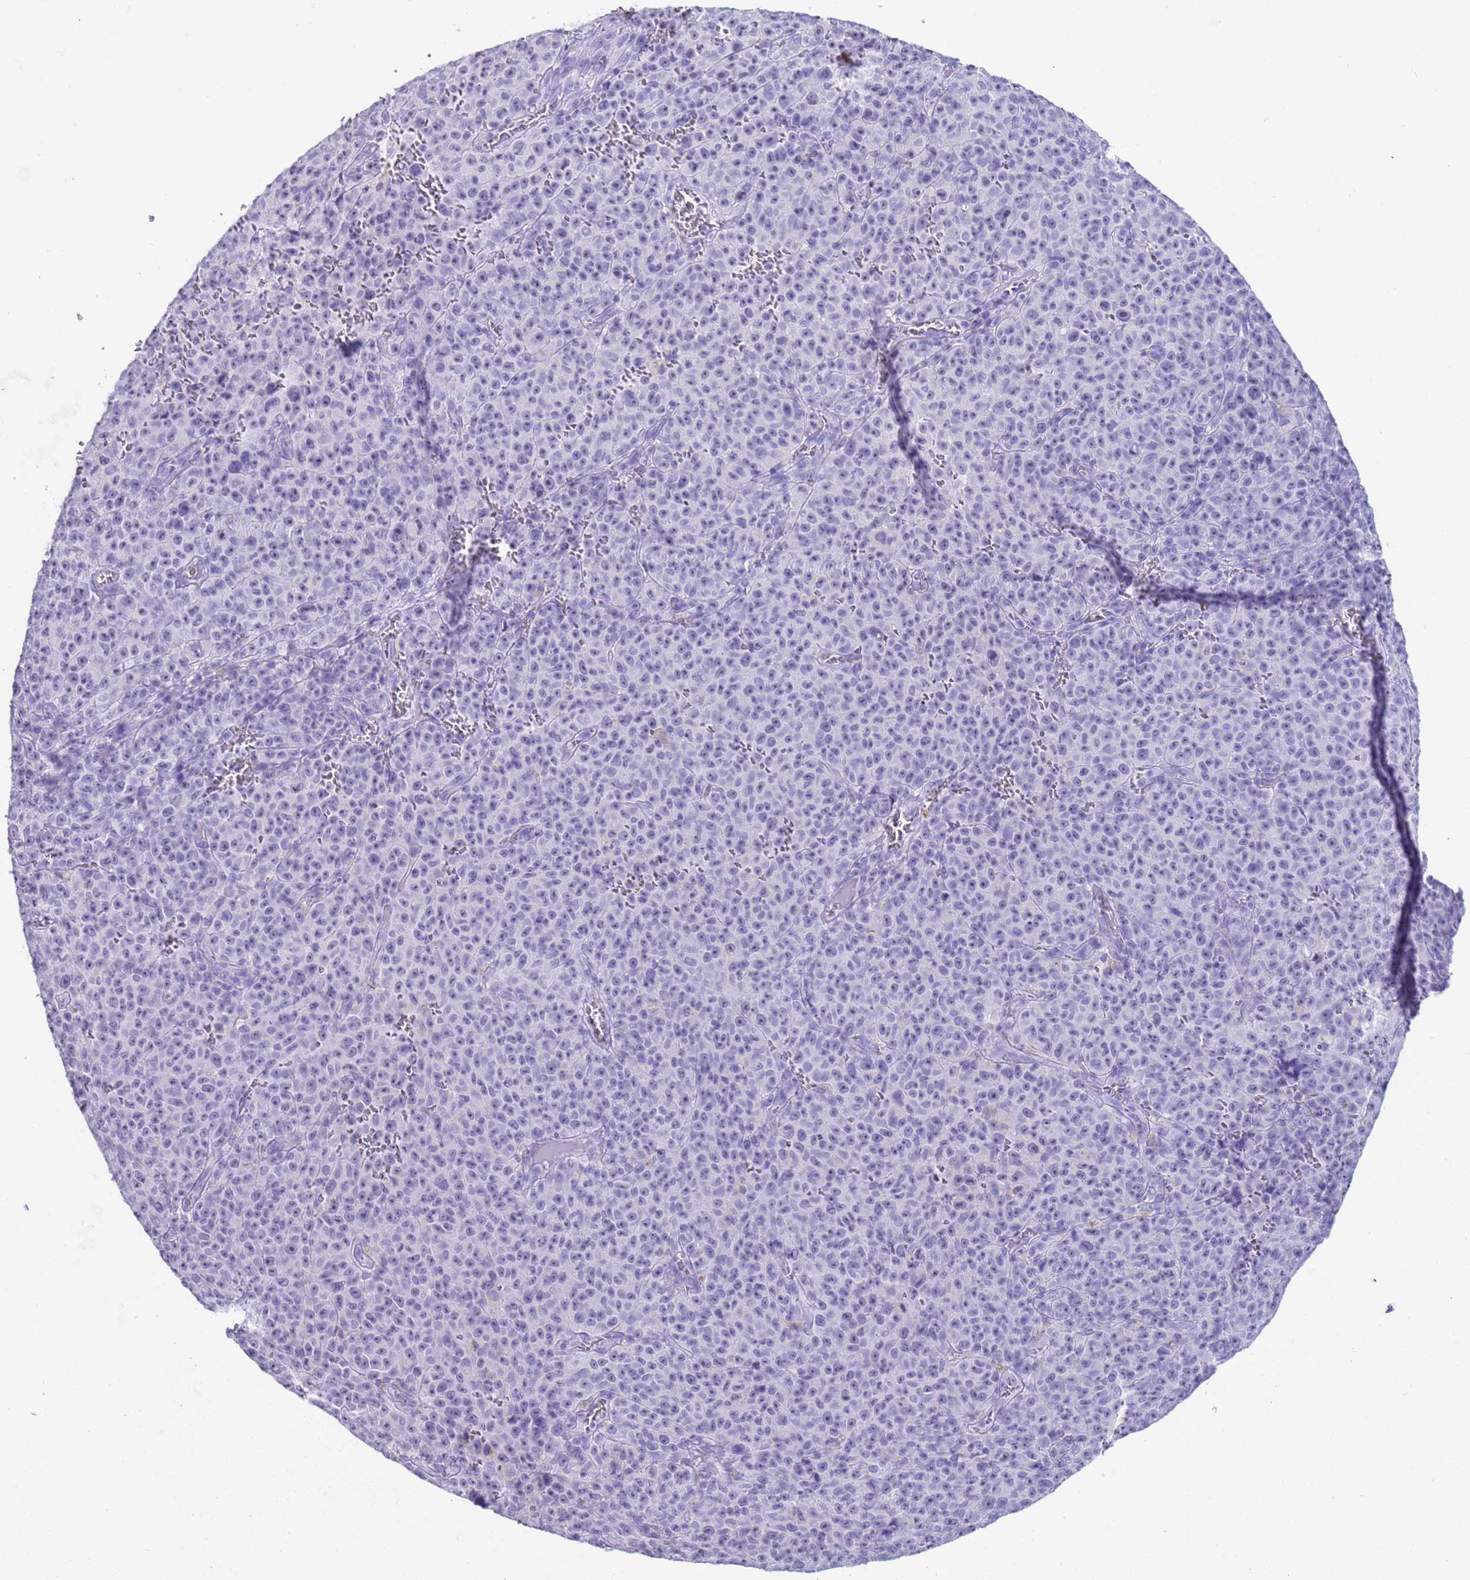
{"staining": {"intensity": "negative", "quantity": "none", "location": "none"}, "tissue": "melanoma", "cell_type": "Tumor cells", "image_type": "cancer", "snomed": [{"axis": "morphology", "description": "Malignant melanoma, NOS"}, {"axis": "topography", "description": "Skin"}], "caption": "DAB (3,3'-diaminobenzidine) immunohistochemical staining of malignant melanoma displays no significant staining in tumor cells.", "gene": "CKM", "patient": {"sex": "female", "age": 82}}